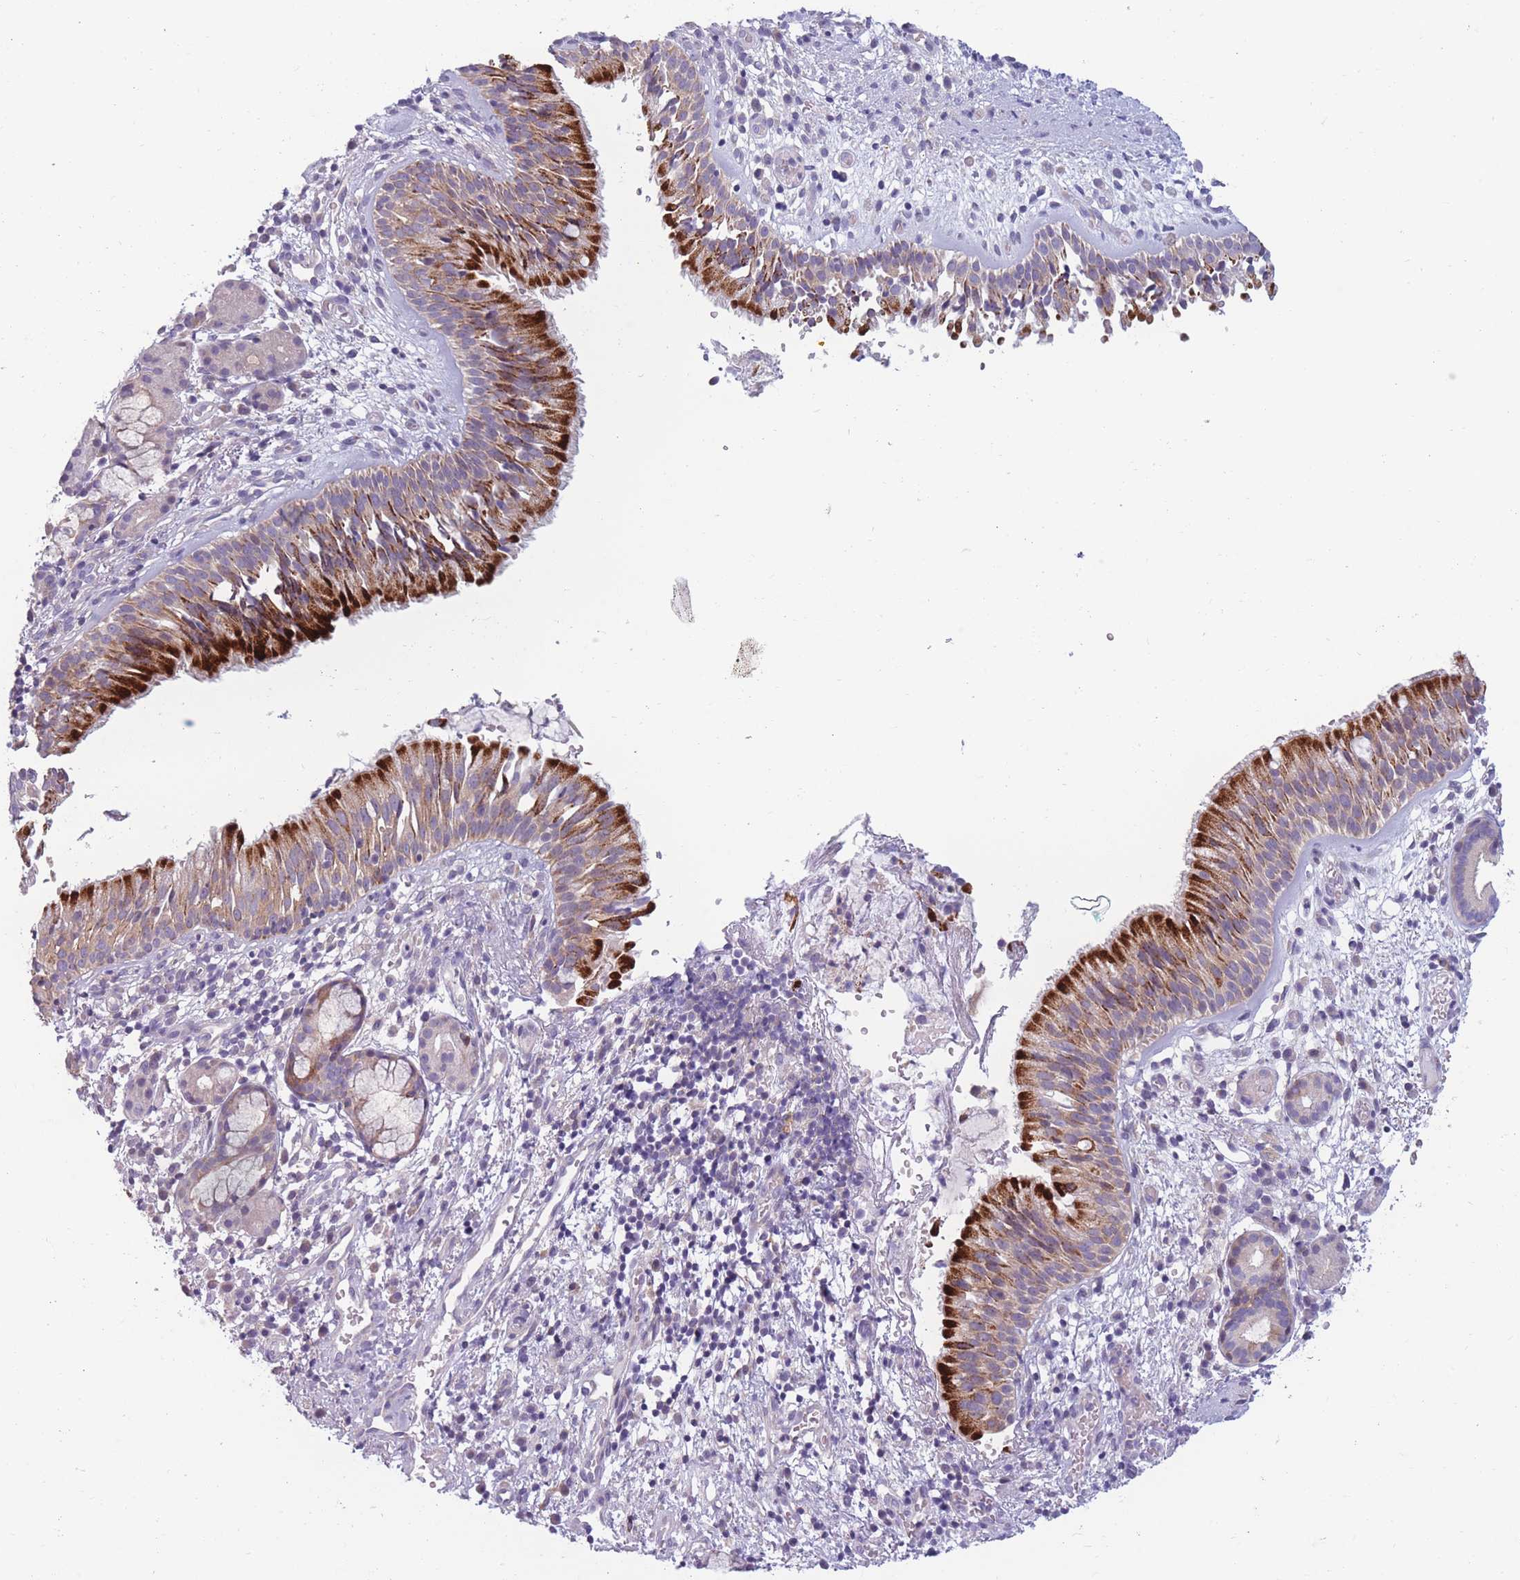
{"staining": {"intensity": "strong", "quantity": ">75%", "location": "cytoplasmic/membranous"}, "tissue": "nasopharynx", "cell_type": "Respiratory epithelial cells", "image_type": "normal", "snomed": [{"axis": "morphology", "description": "Normal tissue, NOS"}, {"axis": "topography", "description": "Nasopharynx"}], "caption": "Strong cytoplasmic/membranous protein positivity is seen in about >75% of respiratory epithelial cells in nasopharynx.", "gene": "PDE4A", "patient": {"sex": "male", "age": 65}}